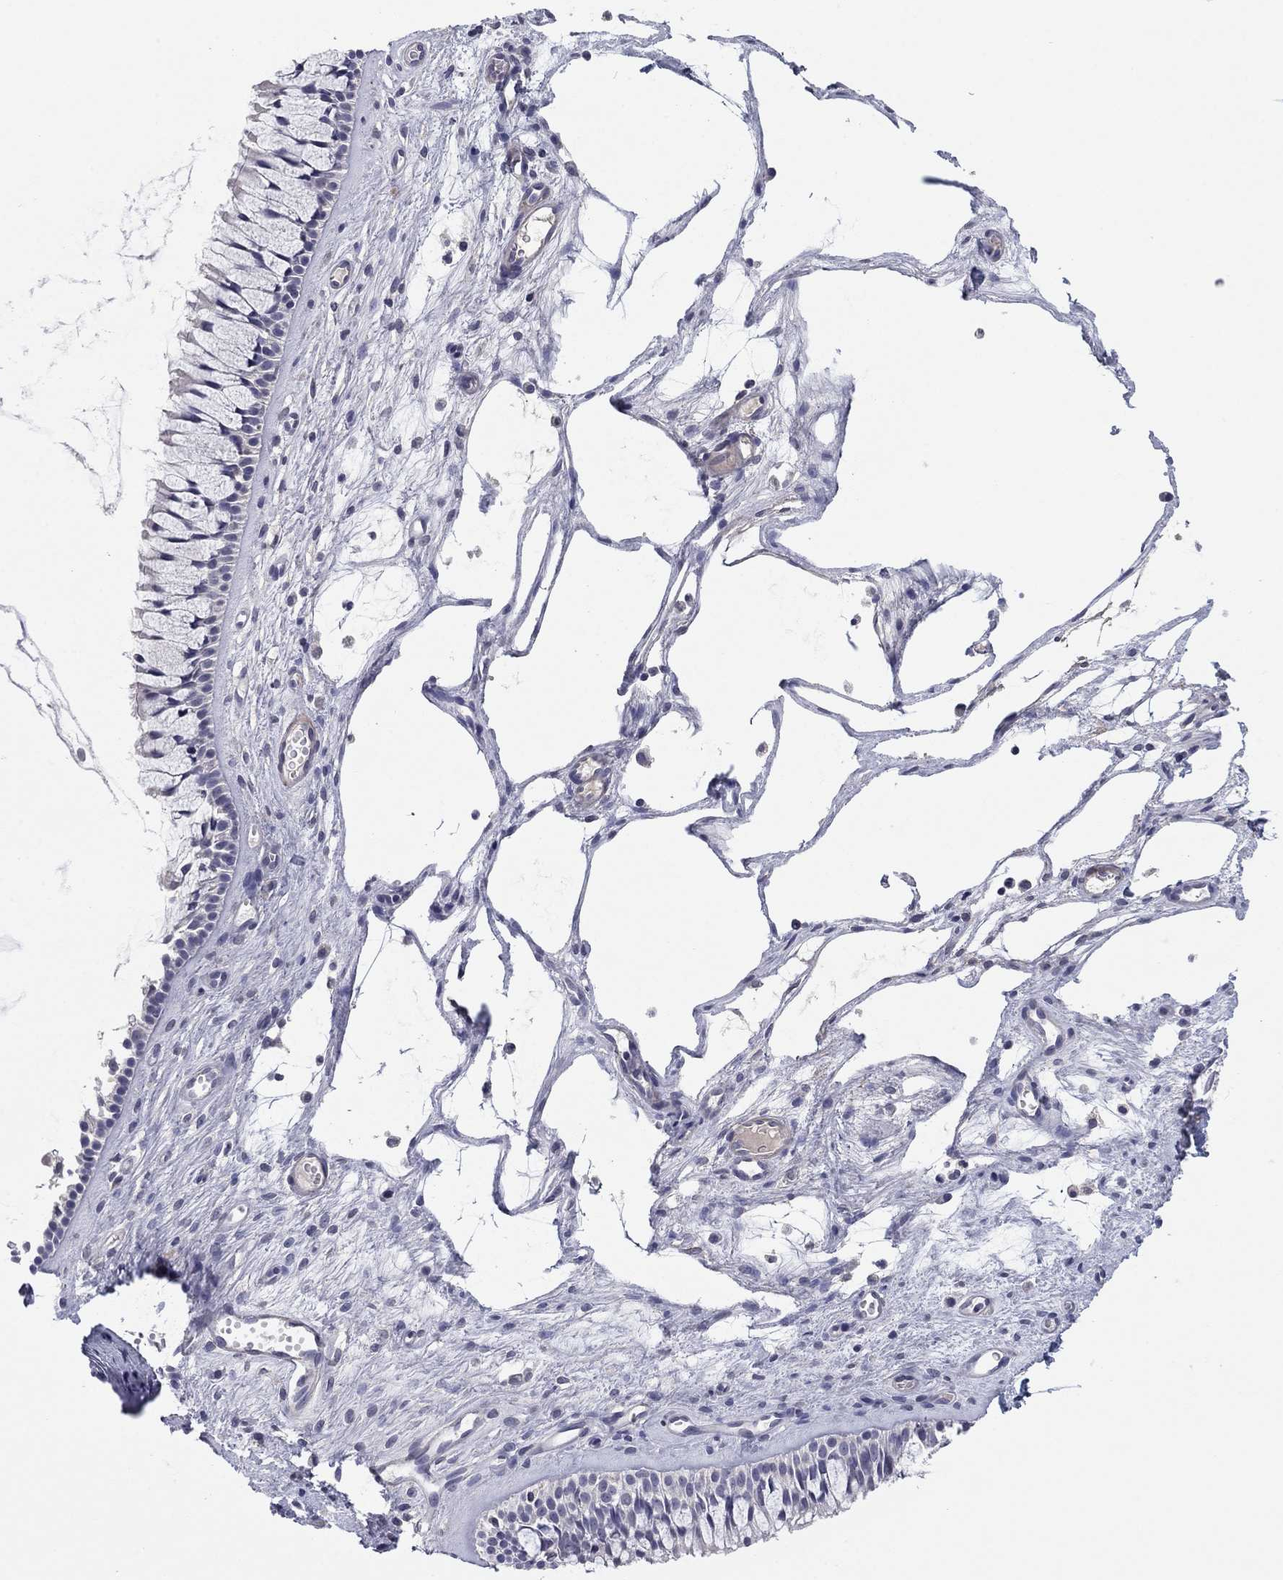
{"staining": {"intensity": "moderate", "quantity": "<25%", "location": "cytoplasmic/membranous"}, "tissue": "nasopharynx", "cell_type": "Respiratory epithelial cells", "image_type": "normal", "snomed": [{"axis": "morphology", "description": "Normal tissue, NOS"}, {"axis": "topography", "description": "Nasopharynx"}], "caption": "Unremarkable nasopharynx demonstrates moderate cytoplasmic/membranous expression in approximately <25% of respiratory epithelial cells.", "gene": "IP6K3", "patient": {"sex": "male", "age": 51}}